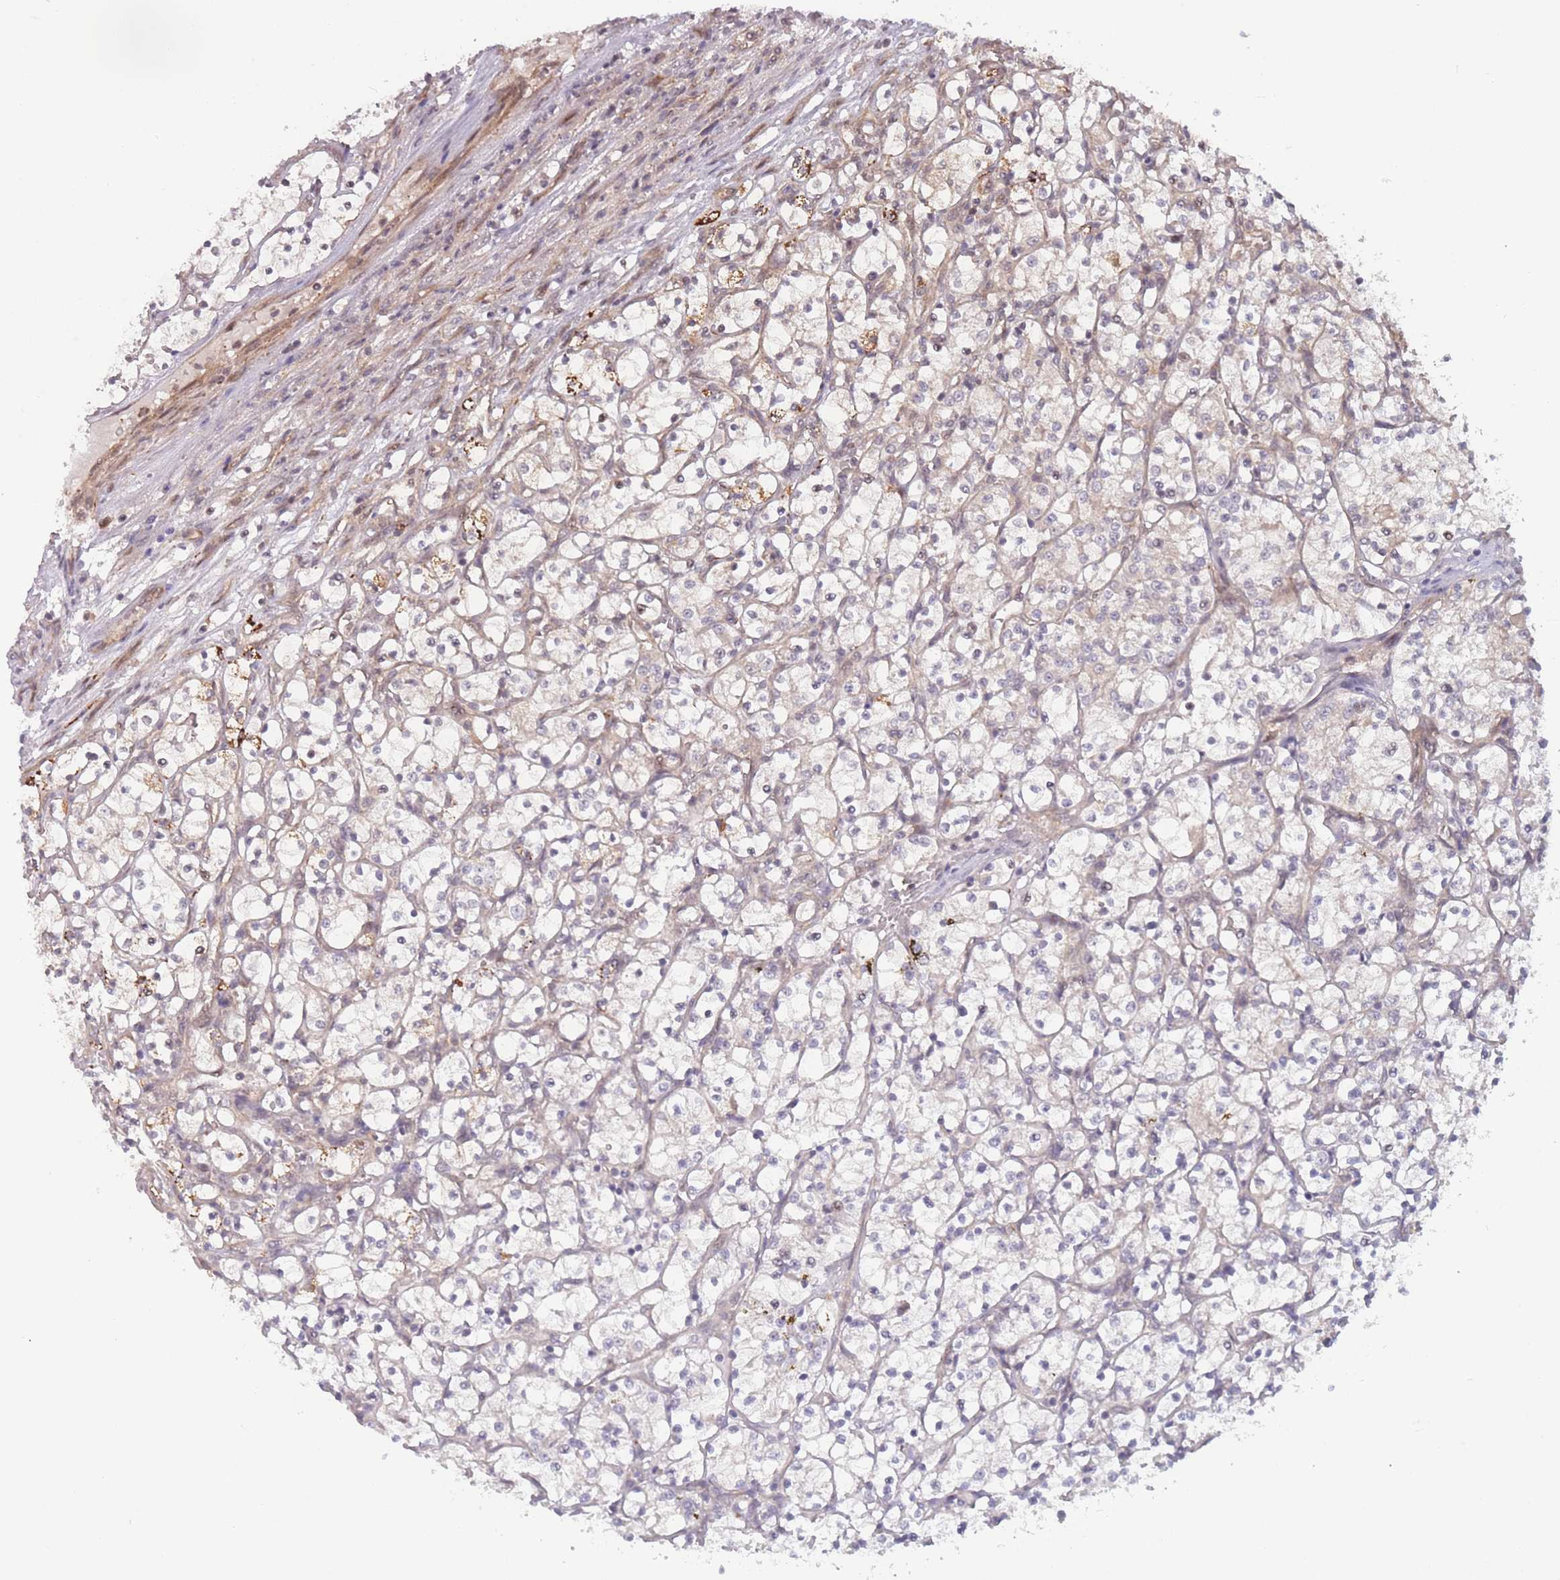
{"staining": {"intensity": "negative", "quantity": "none", "location": "none"}, "tissue": "renal cancer", "cell_type": "Tumor cells", "image_type": "cancer", "snomed": [{"axis": "morphology", "description": "Adenocarcinoma, NOS"}, {"axis": "topography", "description": "Kidney"}], "caption": "A high-resolution histopathology image shows IHC staining of renal adenocarcinoma, which displays no significant expression in tumor cells.", "gene": "RPS18", "patient": {"sex": "female", "age": 69}}